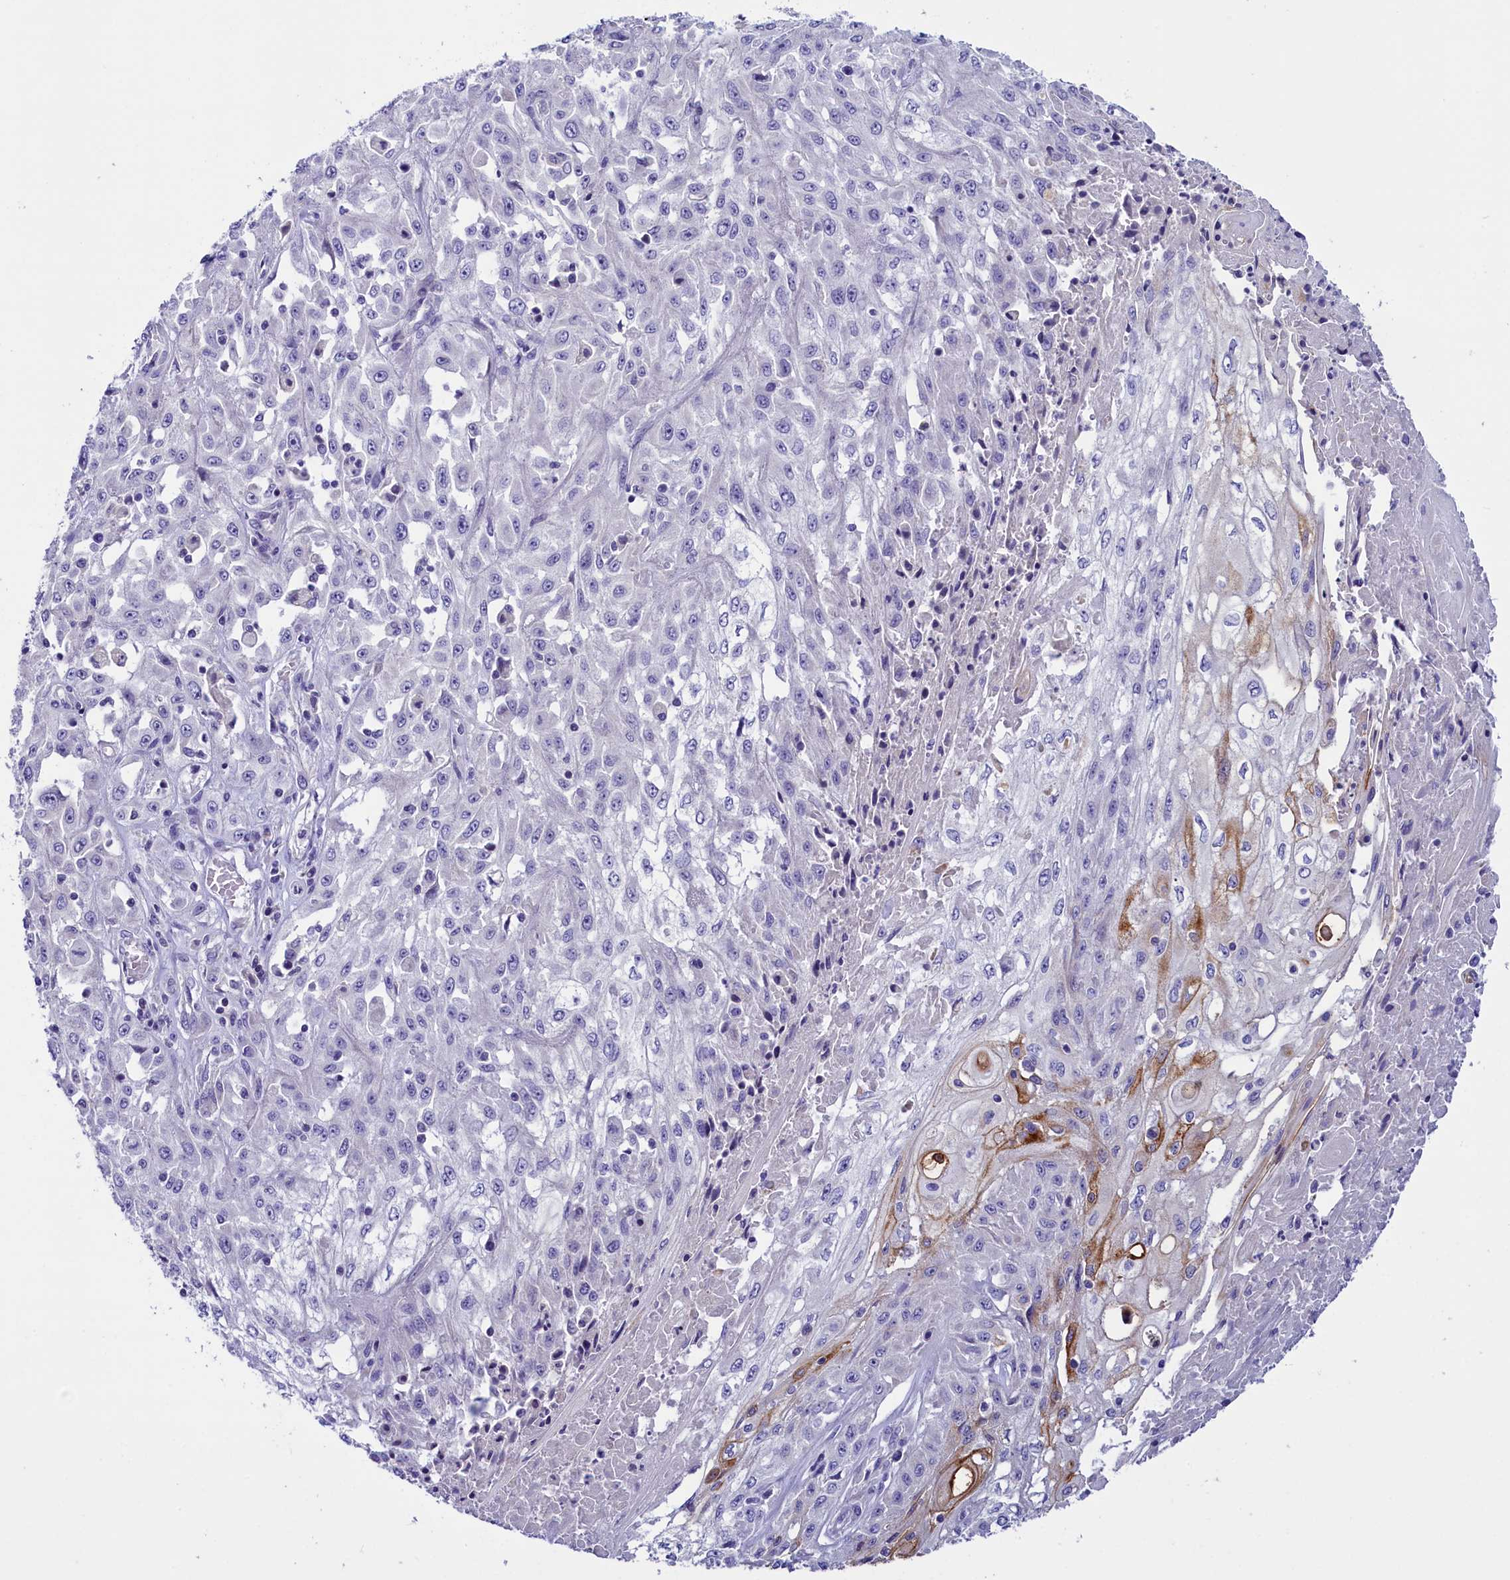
{"staining": {"intensity": "negative", "quantity": "none", "location": "none"}, "tissue": "skin cancer", "cell_type": "Tumor cells", "image_type": "cancer", "snomed": [{"axis": "morphology", "description": "Squamous cell carcinoma, NOS"}, {"axis": "morphology", "description": "Squamous cell carcinoma, metastatic, NOS"}, {"axis": "topography", "description": "Skin"}, {"axis": "topography", "description": "Lymph node"}], "caption": "The histopathology image exhibits no staining of tumor cells in skin cancer.", "gene": "RTTN", "patient": {"sex": "male", "age": 75}}